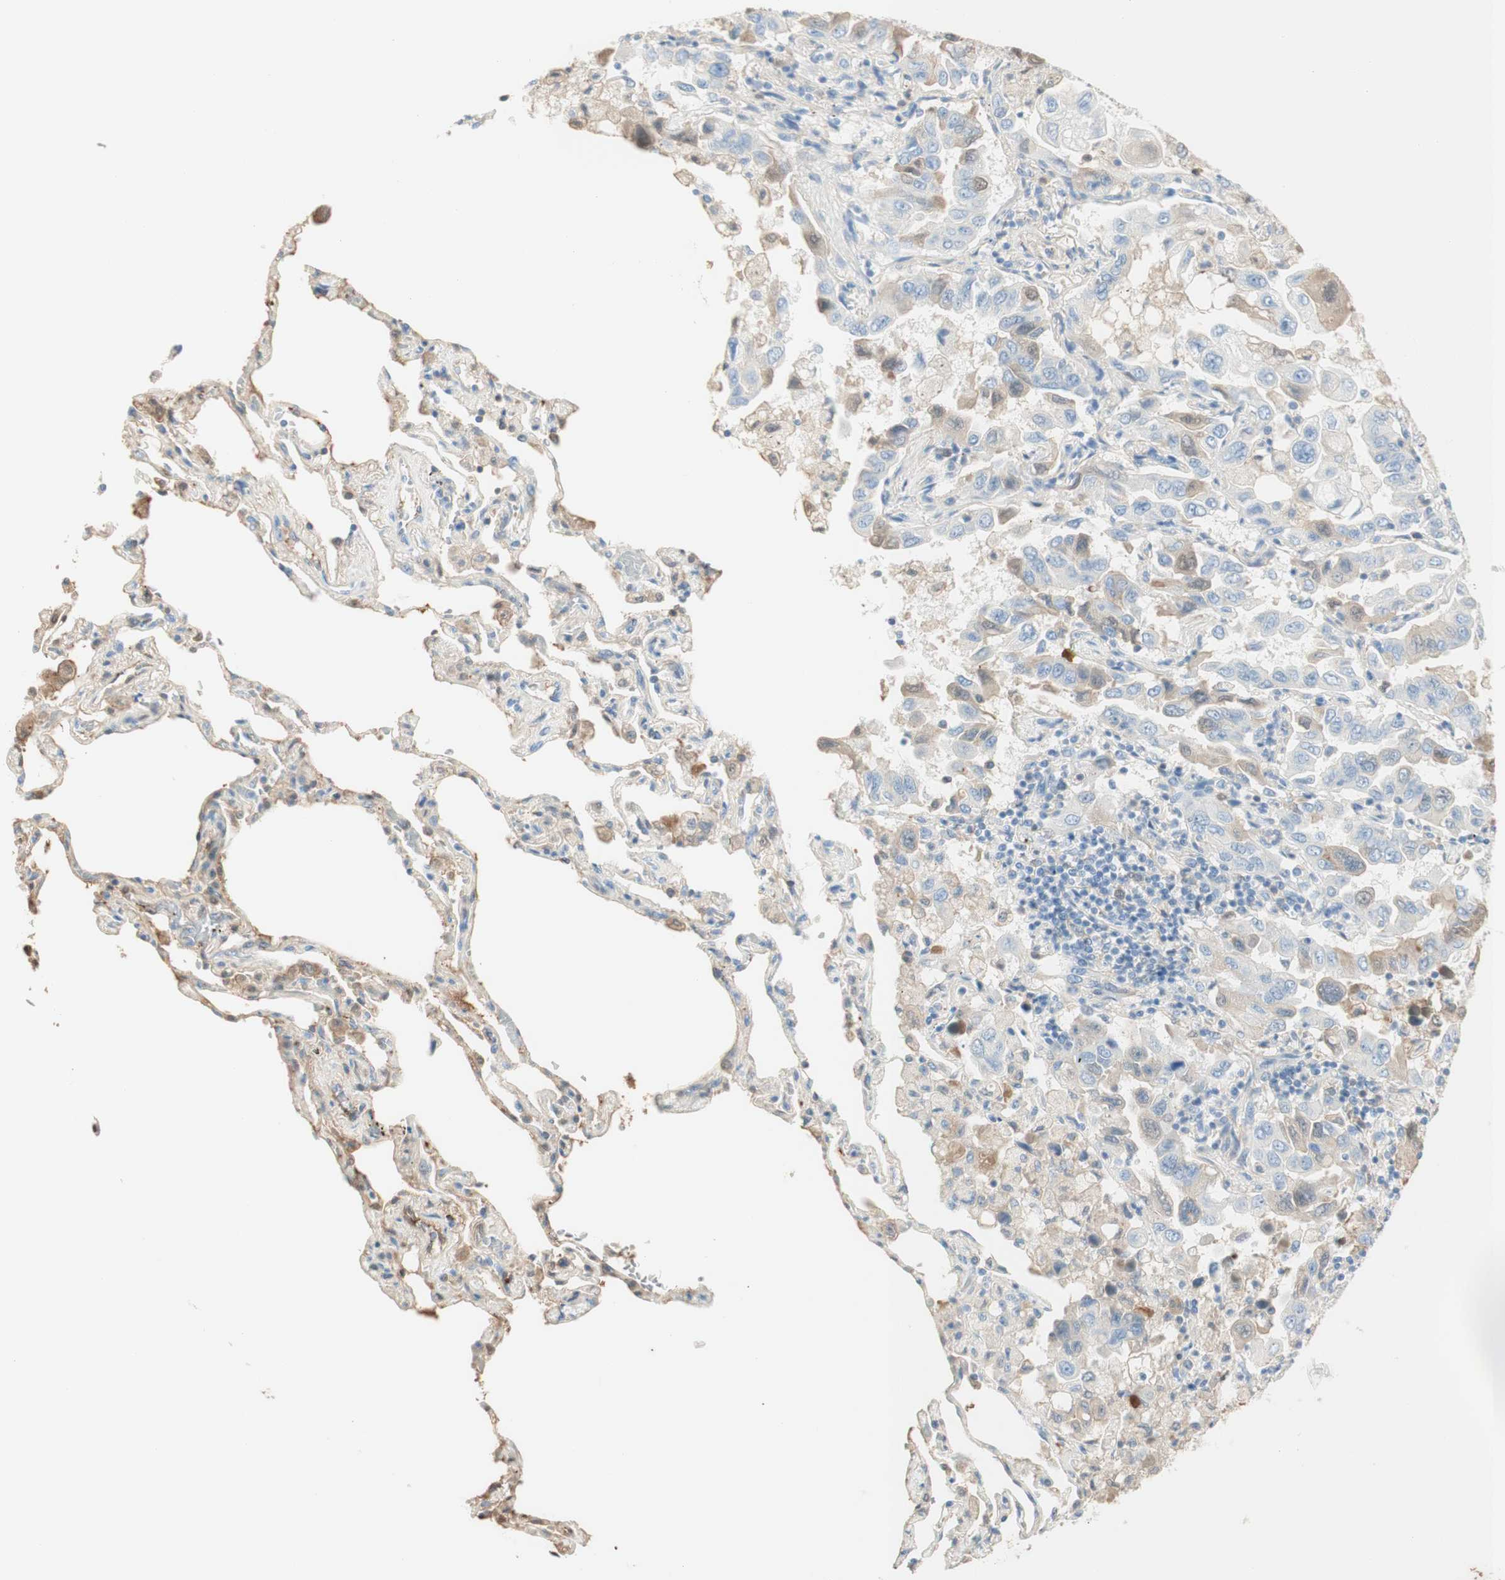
{"staining": {"intensity": "weak", "quantity": "<25%", "location": "cytoplasmic/membranous"}, "tissue": "lung cancer", "cell_type": "Tumor cells", "image_type": "cancer", "snomed": [{"axis": "morphology", "description": "Adenocarcinoma, NOS"}, {"axis": "topography", "description": "Lung"}], "caption": "Lung cancer (adenocarcinoma) stained for a protein using immunohistochemistry reveals no staining tumor cells.", "gene": "KNG1", "patient": {"sex": "male", "age": 64}}